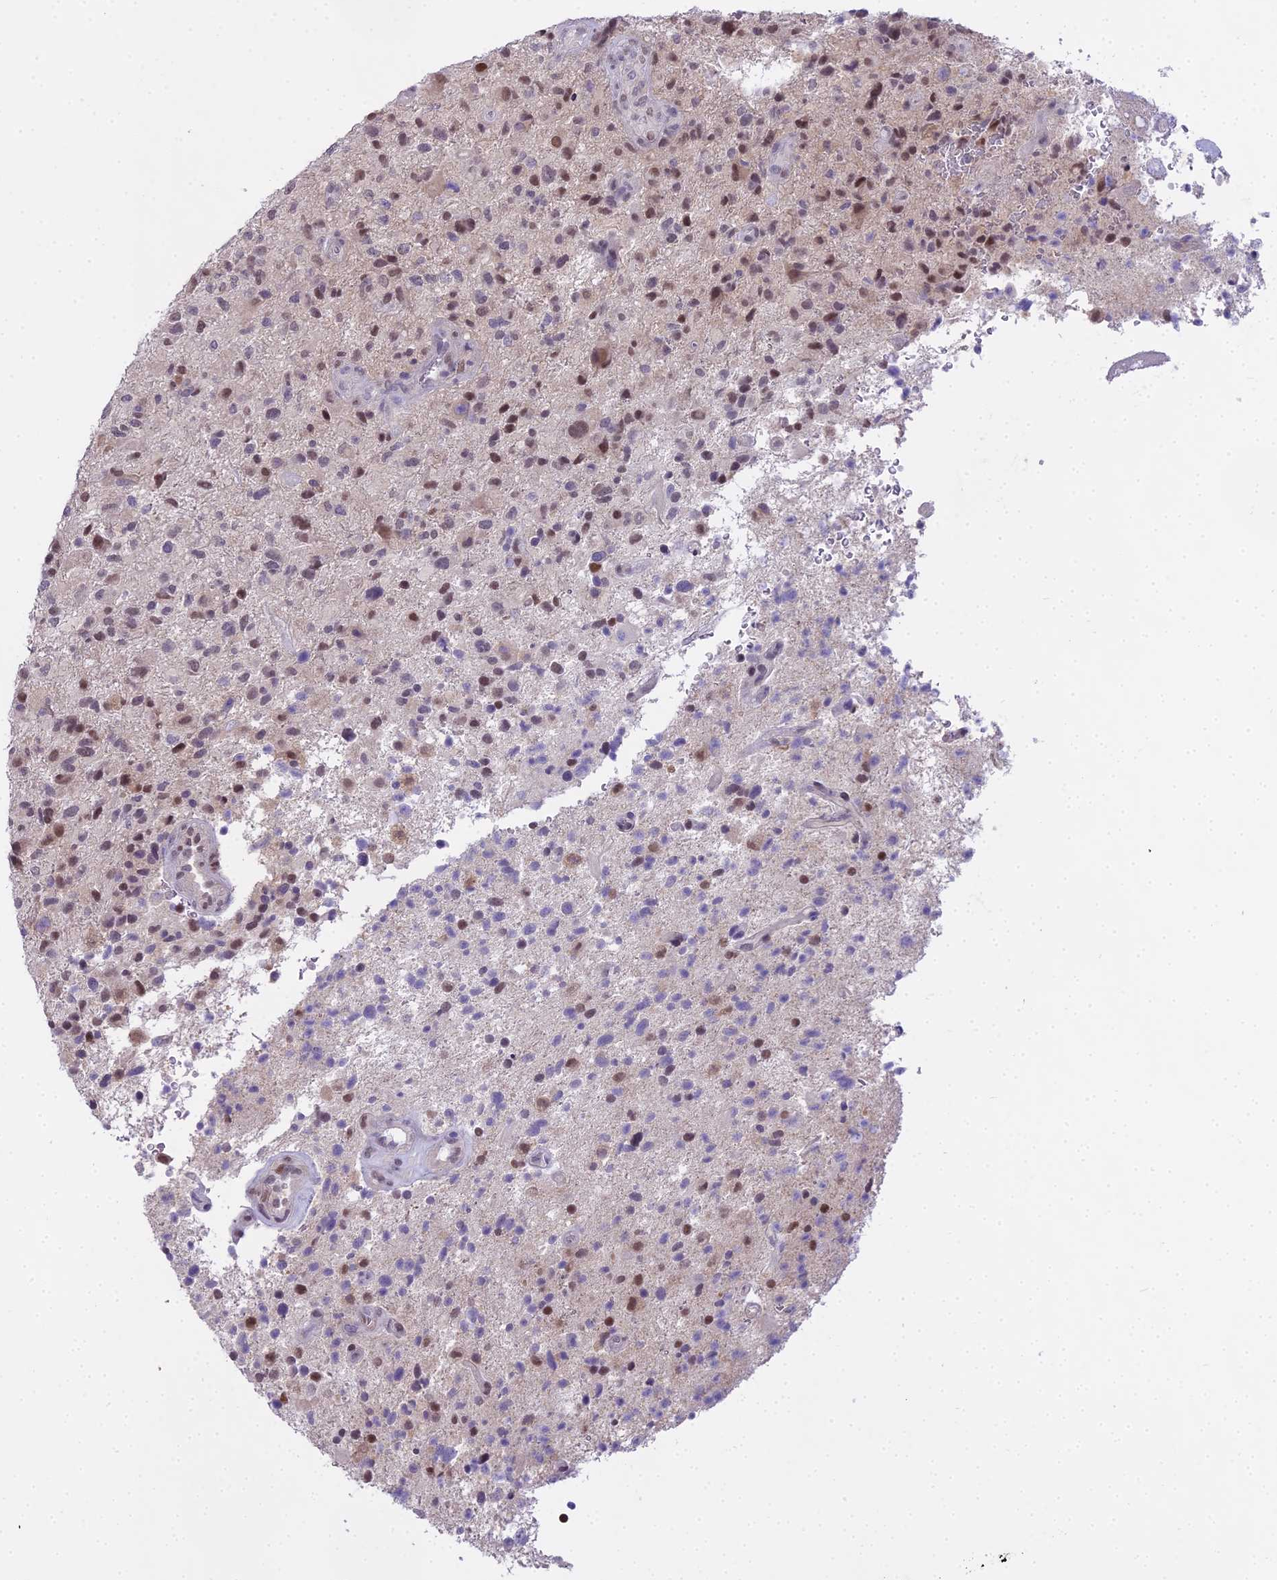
{"staining": {"intensity": "weak", "quantity": "25%-75%", "location": "nuclear"}, "tissue": "glioma", "cell_type": "Tumor cells", "image_type": "cancer", "snomed": [{"axis": "morphology", "description": "Glioma, malignant, High grade"}, {"axis": "topography", "description": "Brain"}], "caption": "Immunohistochemistry (IHC) of glioma reveals low levels of weak nuclear staining in about 25%-75% of tumor cells.", "gene": "MAT2A", "patient": {"sex": "male", "age": 47}}